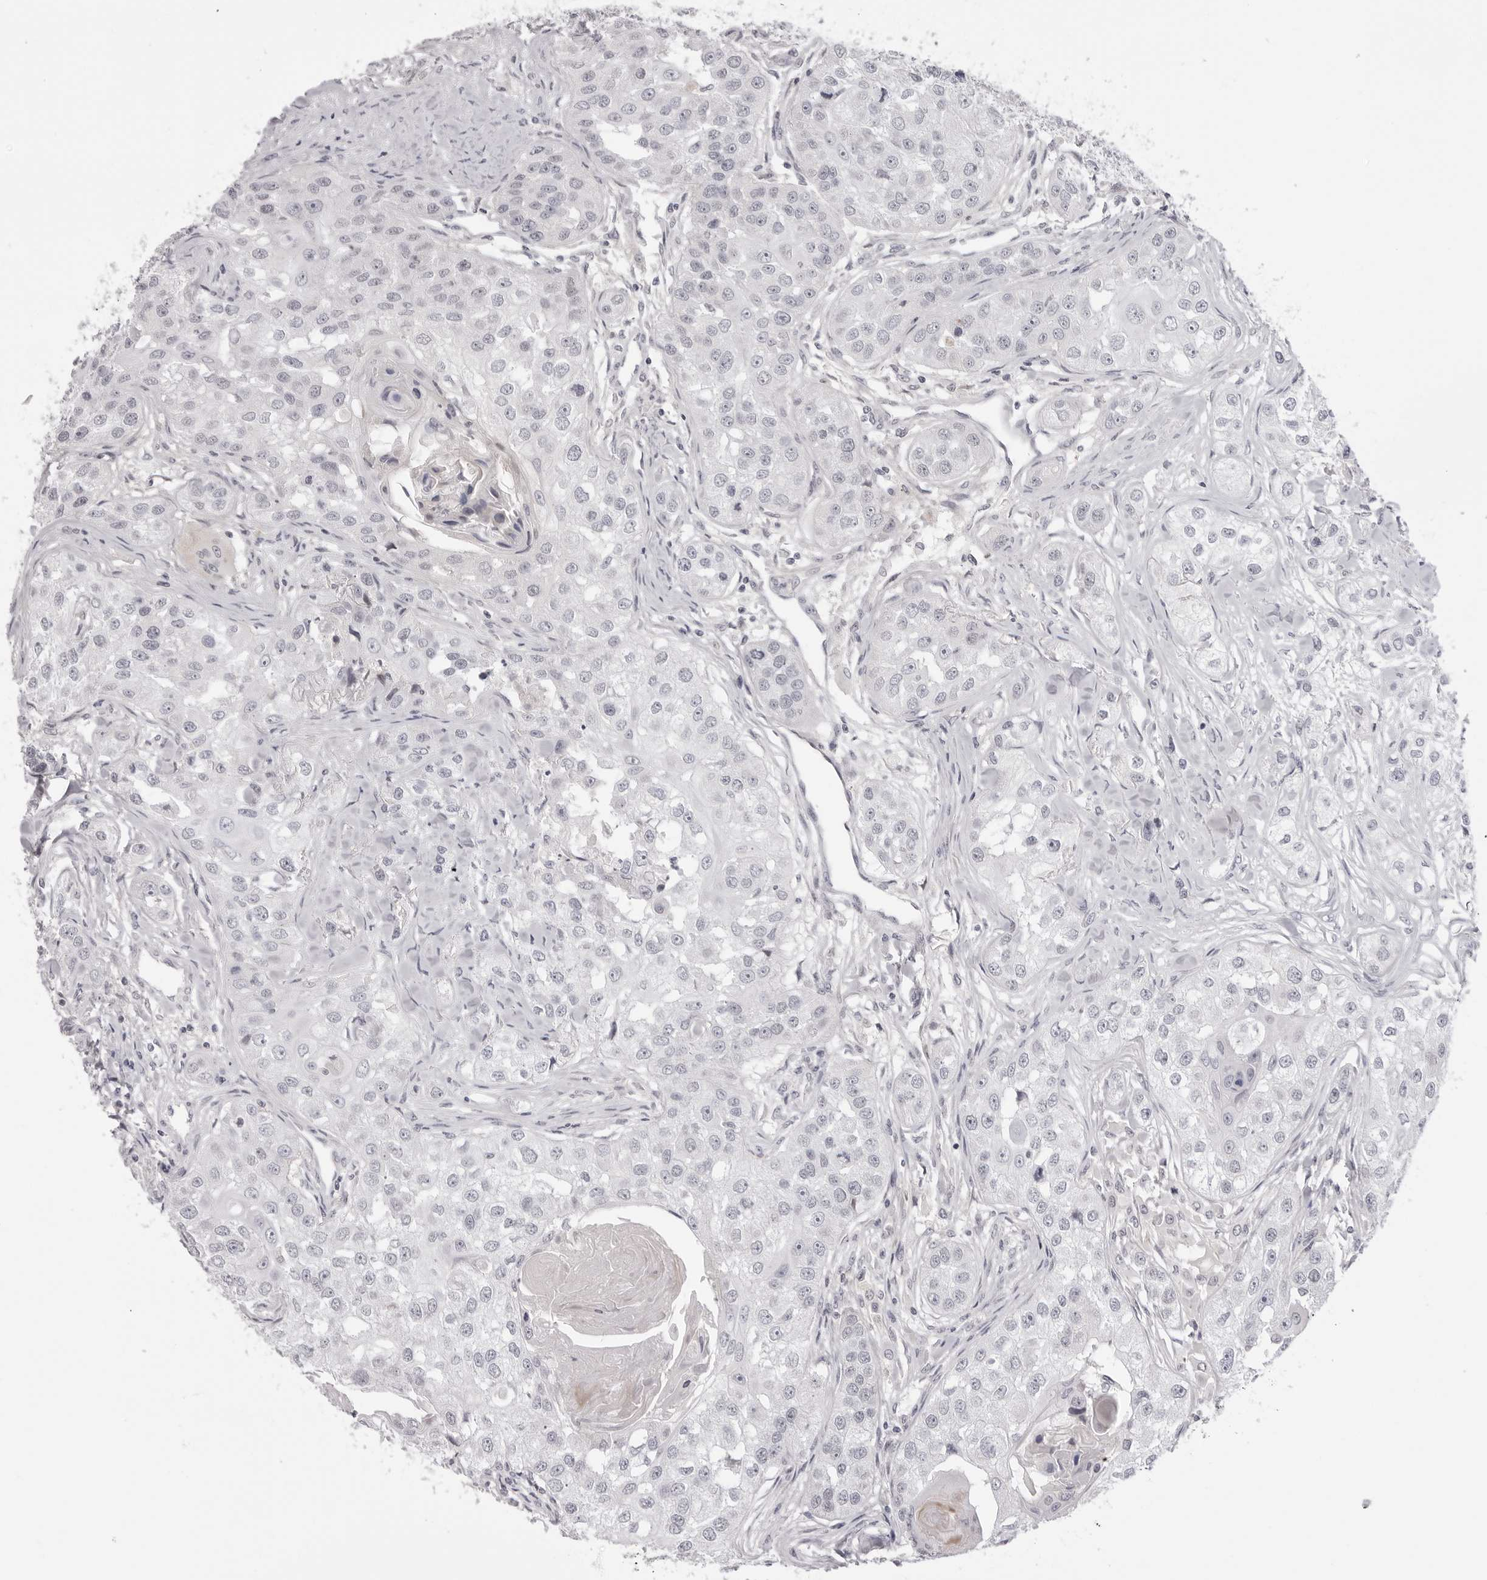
{"staining": {"intensity": "negative", "quantity": "none", "location": "none"}, "tissue": "head and neck cancer", "cell_type": "Tumor cells", "image_type": "cancer", "snomed": [{"axis": "morphology", "description": "Normal tissue, NOS"}, {"axis": "morphology", "description": "Squamous cell carcinoma, NOS"}, {"axis": "topography", "description": "Skeletal muscle"}, {"axis": "topography", "description": "Head-Neck"}], "caption": "Immunohistochemistry image of neoplastic tissue: human head and neck squamous cell carcinoma stained with DAB (3,3'-diaminobenzidine) shows no significant protein expression in tumor cells.", "gene": "SUGCT", "patient": {"sex": "male", "age": 51}}